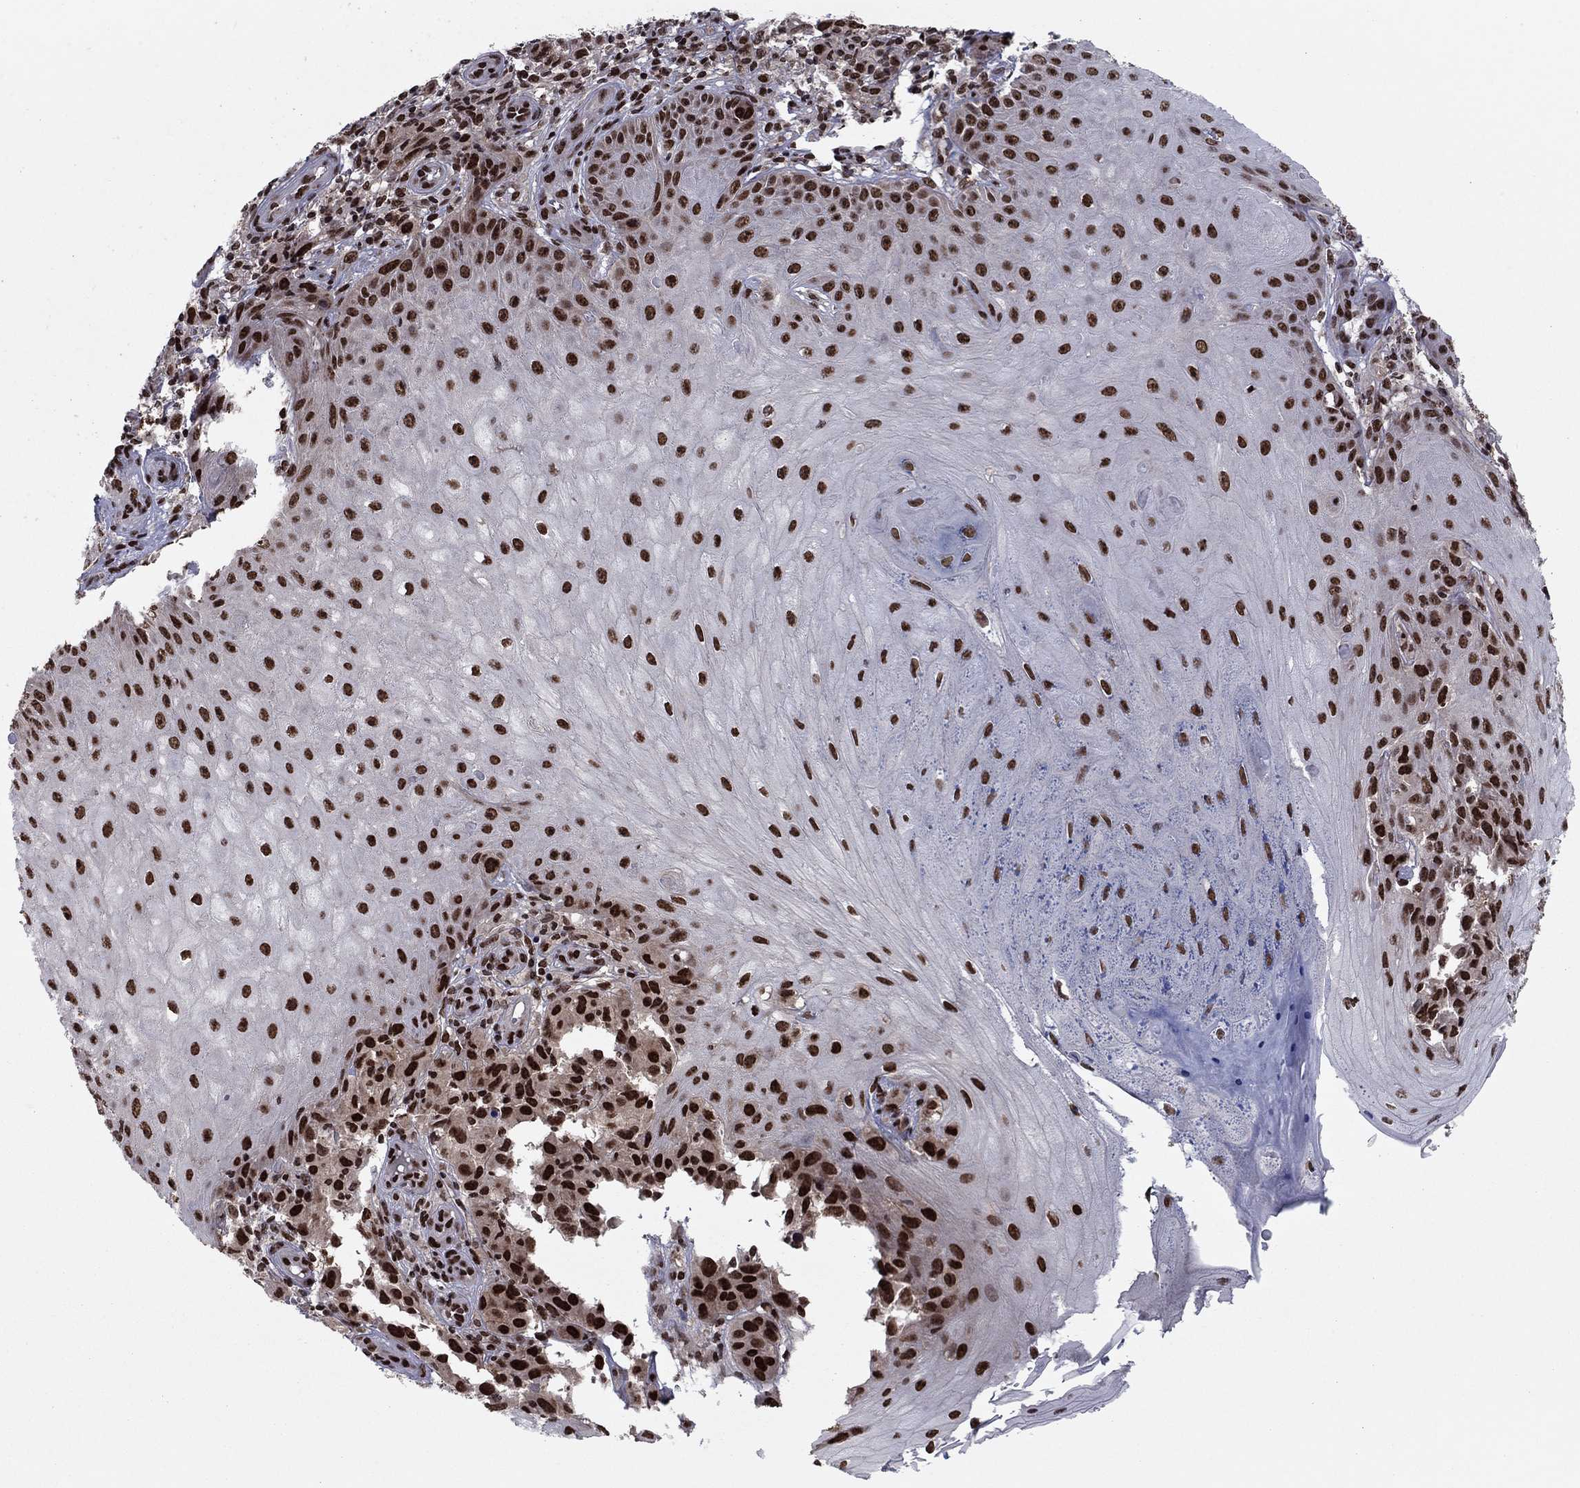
{"staining": {"intensity": "strong", "quantity": ">75%", "location": "nuclear"}, "tissue": "melanoma", "cell_type": "Tumor cells", "image_type": "cancer", "snomed": [{"axis": "morphology", "description": "Malignant melanoma, NOS"}, {"axis": "topography", "description": "Skin"}], "caption": "An immunohistochemistry (IHC) image of tumor tissue is shown. Protein staining in brown shows strong nuclear positivity in malignant melanoma within tumor cells.", "gene": "USP54", "patient": {"sex": "female", "age": 53}}